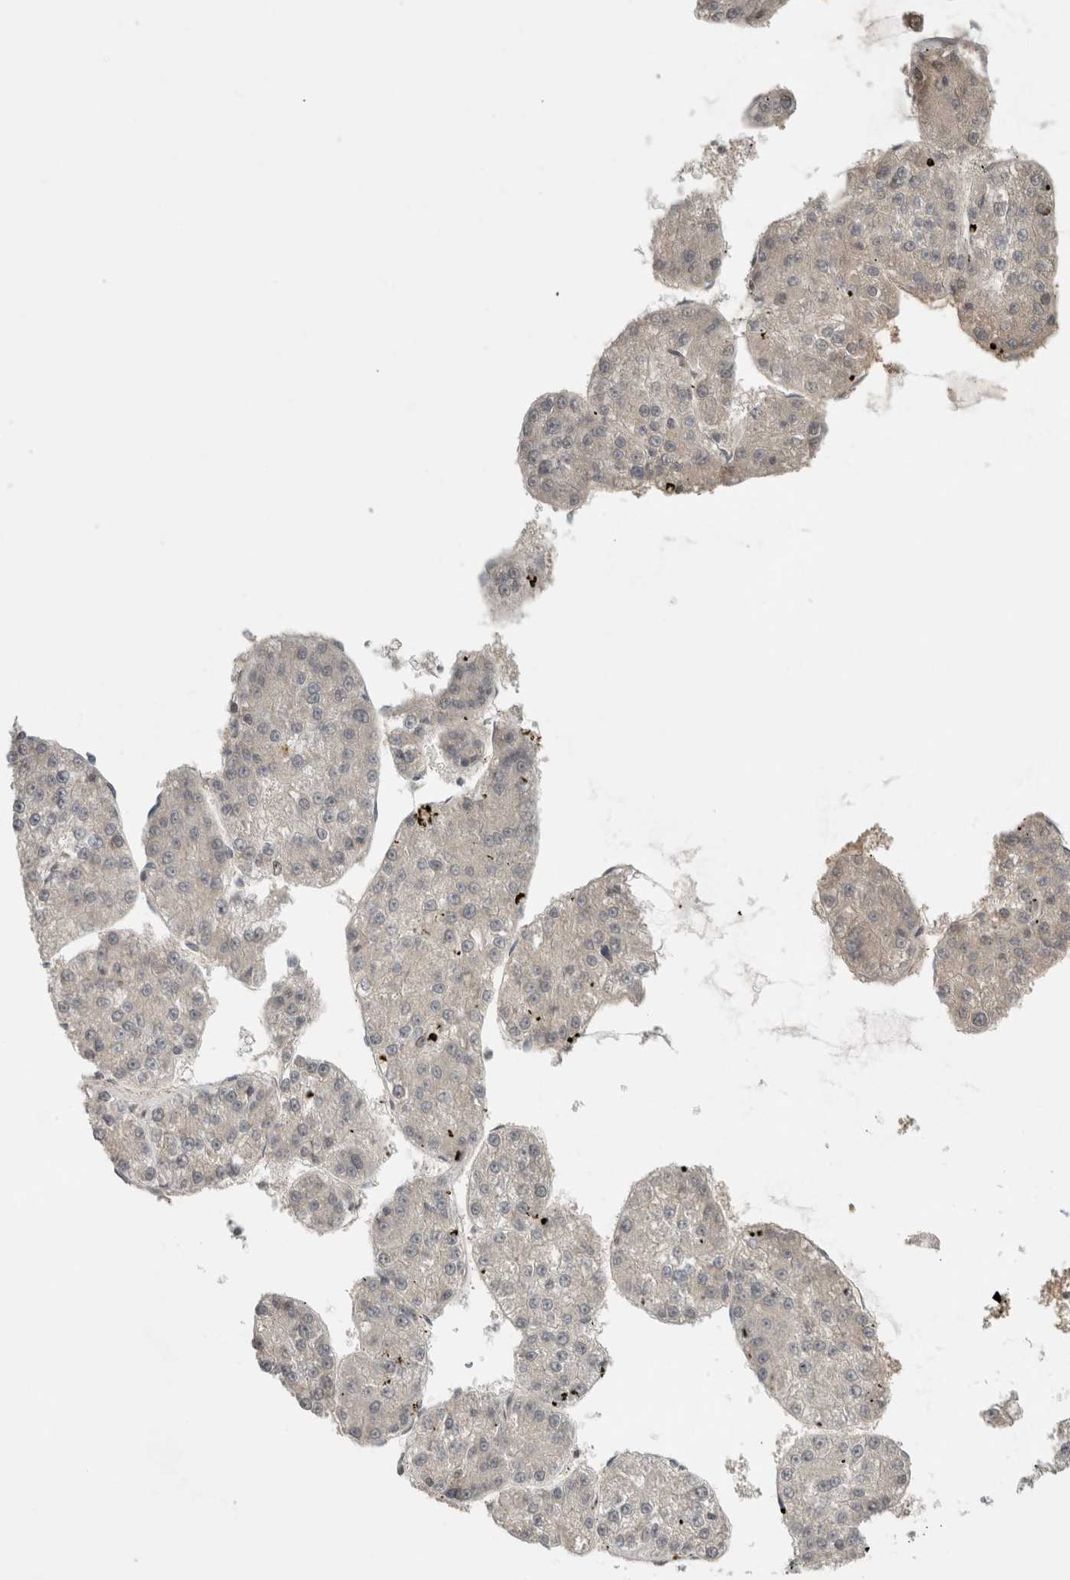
{"staining": {"intensity": "negative", "quantity": "none", "location": "none"}, "tissue": "liver cancer", "cell_type": "Tumor cells", "image_type": "cancer", "snomed": [{"axis": "morphology", "description": "Carcinoma, Hepatocellular, NOS"}, {"axis": "topography", "description": "Liver"}], "caption": "IHC micrograph of human liver cancer (hepatocellular carcinoma) stained for a protein (brown), which exhibits no positivity in tumor cells. (DAB IHC visualized using brightfield microscopy, high magnification).", "gene": "TRIT1", "patient": {"sex": "female", "age": 73}}